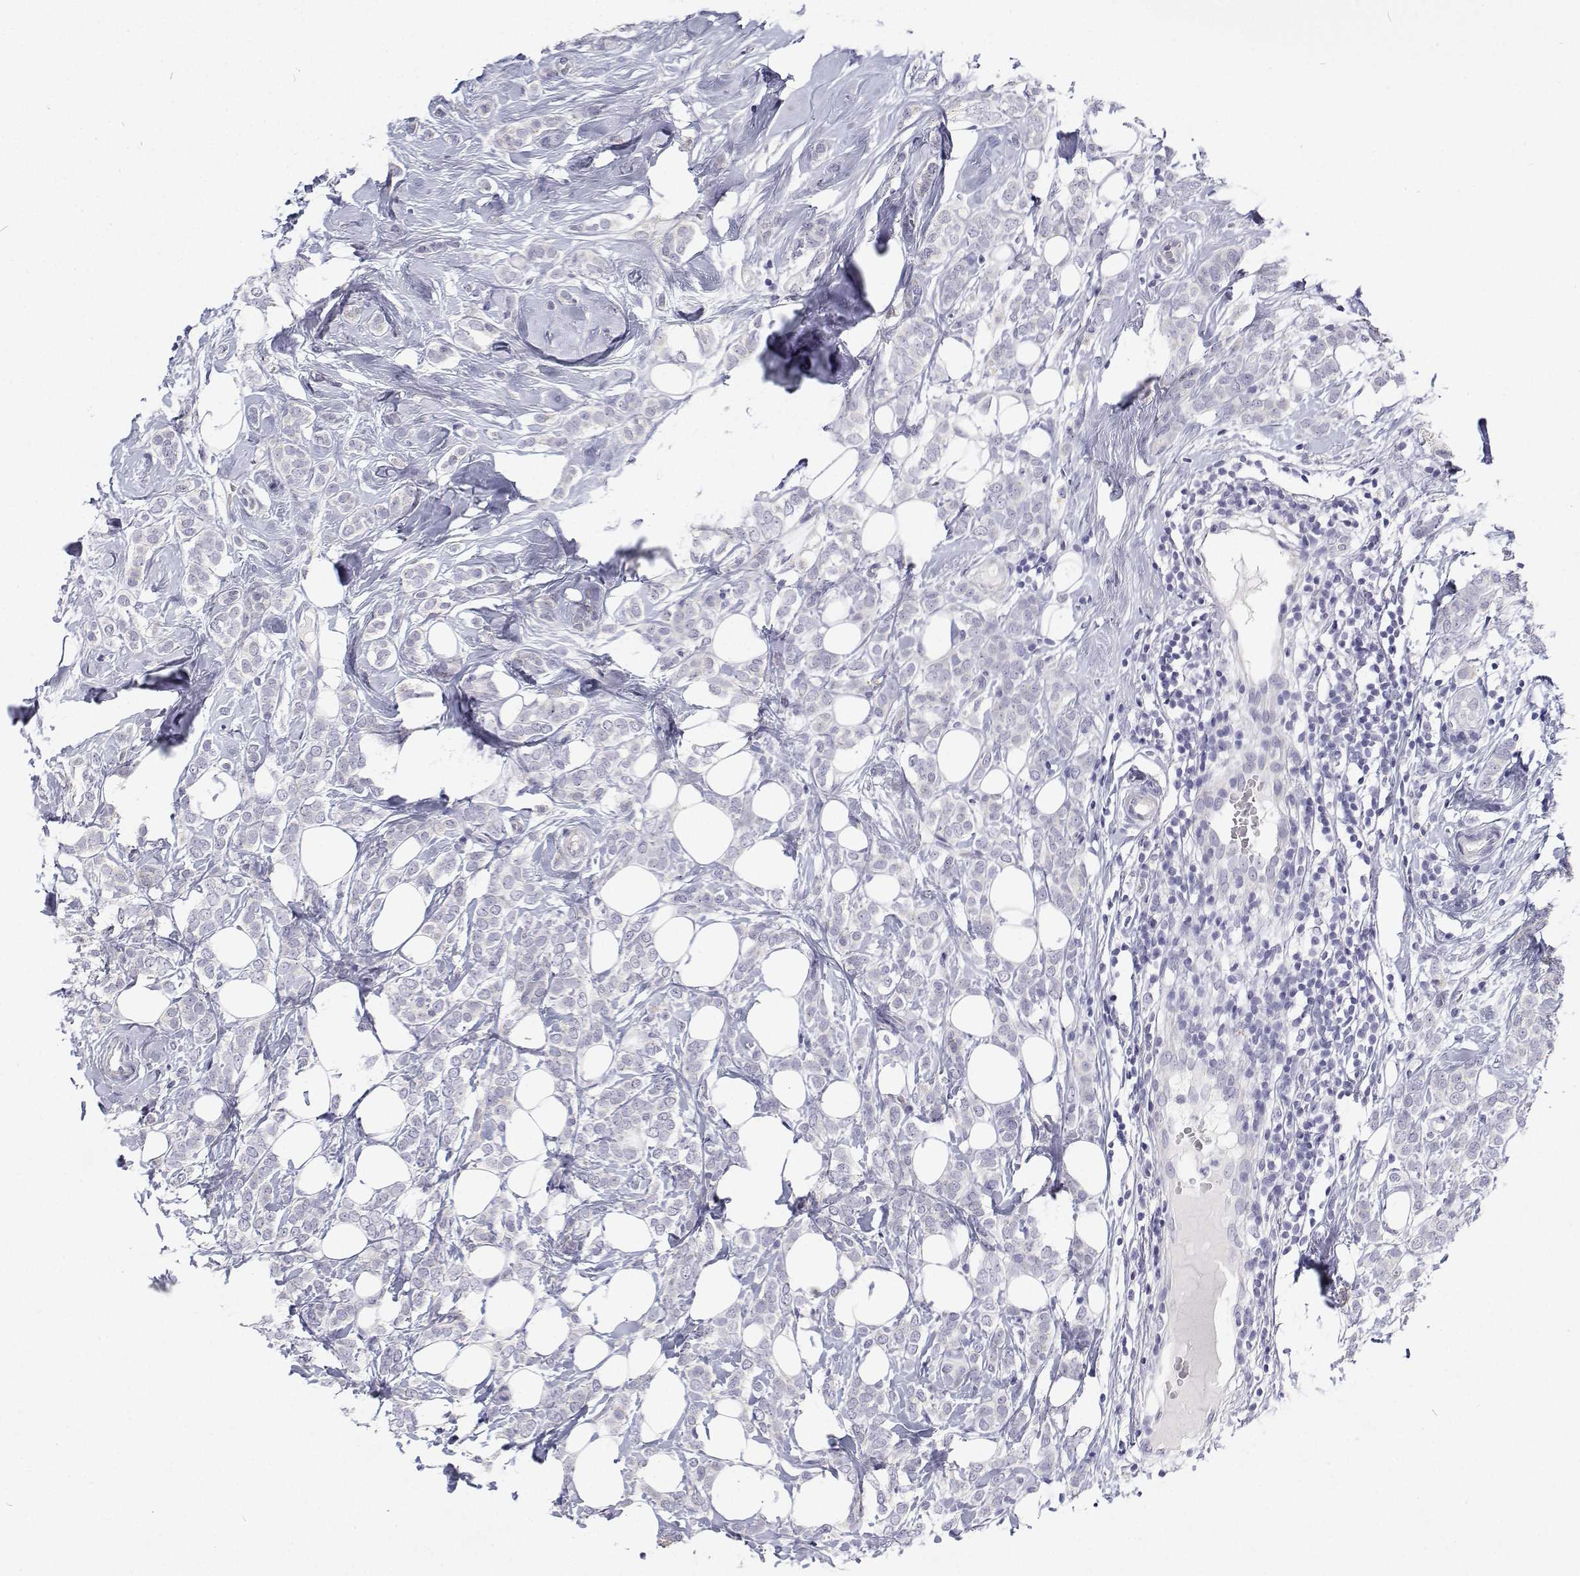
{"staining": {"intensity": "negative", "quantity": "none", "location": "none"}, "tissue": "breast cancer", "cell_type": "Tumor cells", "image_type": "cancer", "snomed": [{"axis": "morphology", "description": "Lobular carcinoma"}, {"axis": "topography", "description": "Breast"}], "caption": "Human breast cancer stained for a protein using IHC shows no expression in tumor cells.", "gene": "NCR2", "patient": {"sex": "female", "age": 49}}